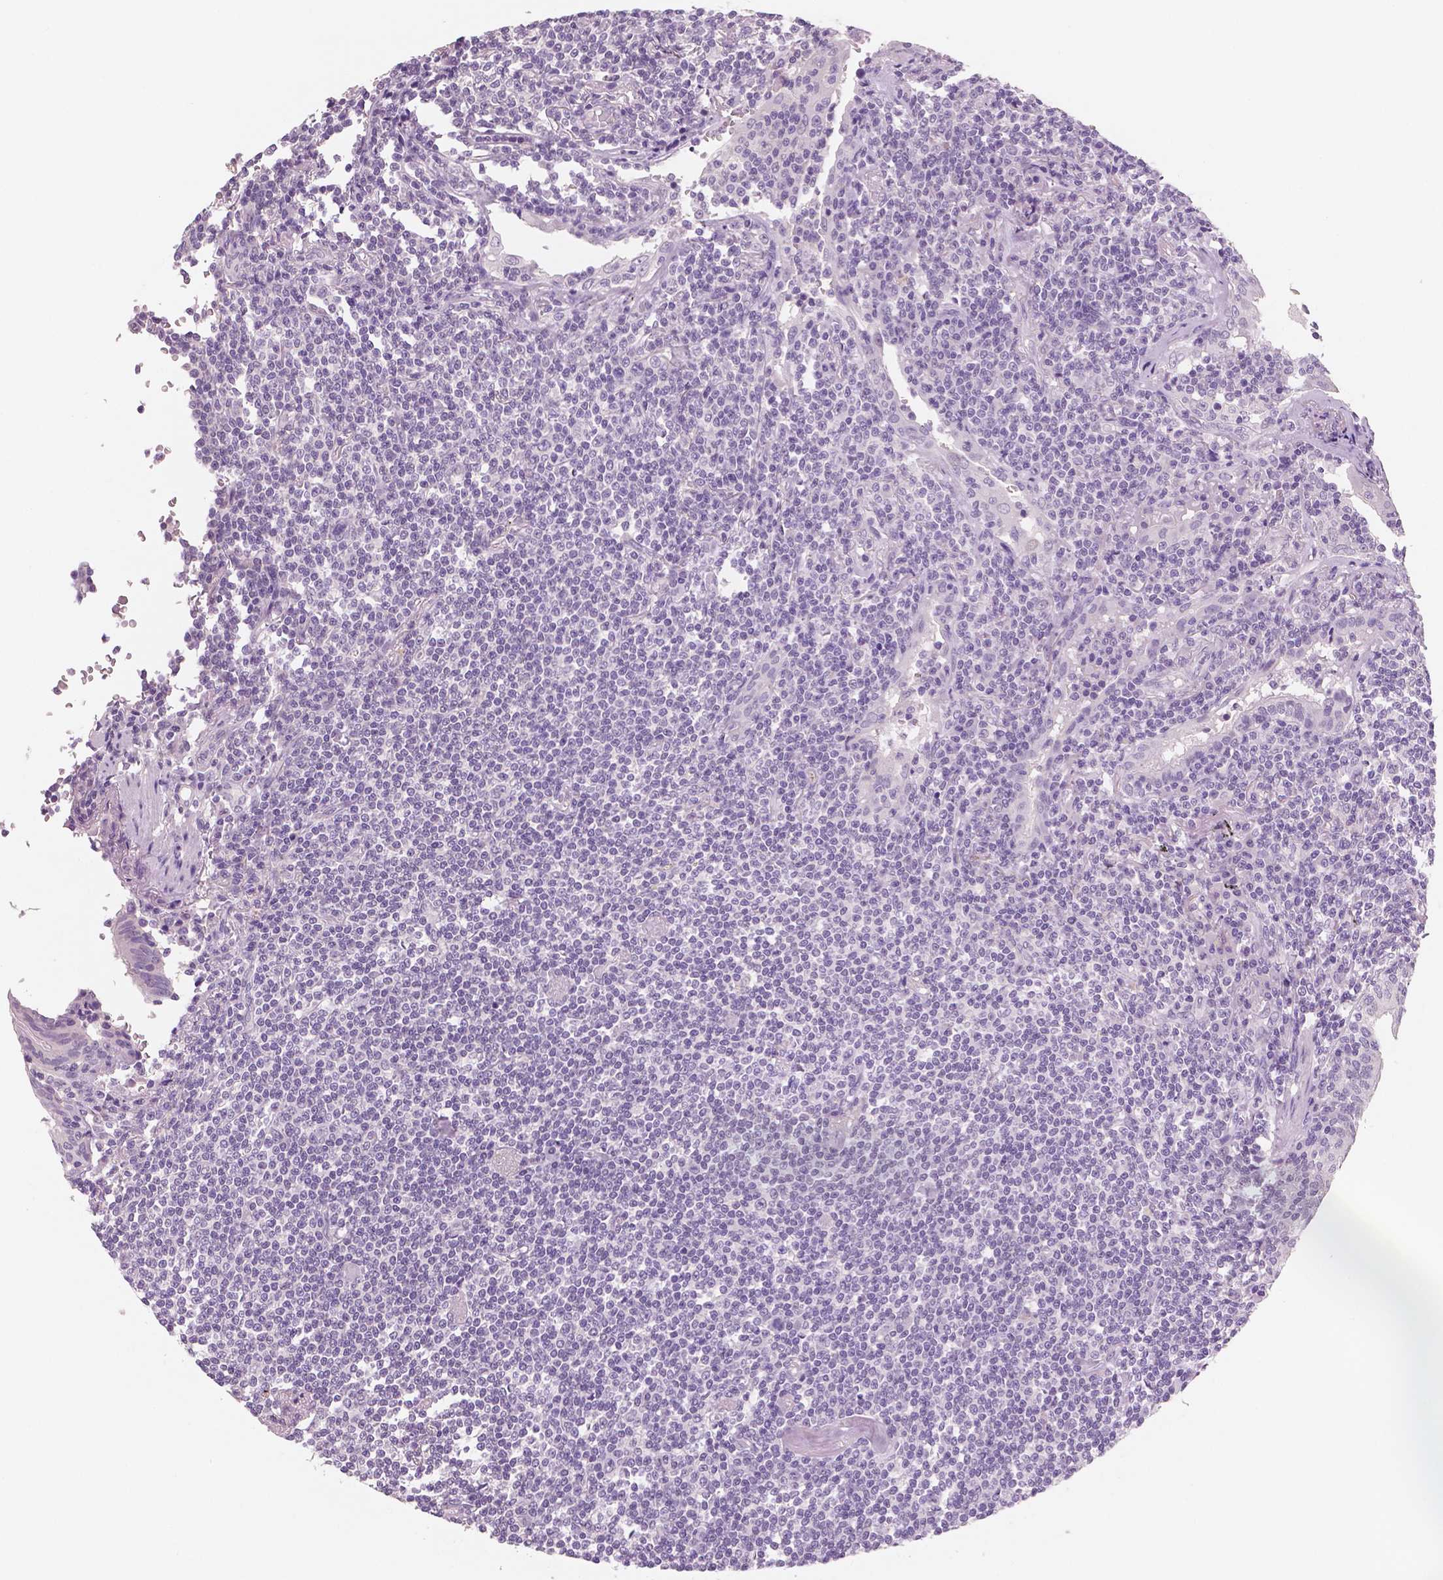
{"staining": {"intensity": "negative", "quantity": "none", "location": "none"}, "tissue": "lymphoma", "cell_type": "Tumor cells", "image_type": "cancer", "snomed": [{"axis": "morphology", "description": "Malignant lymphoma, non-Hodgkin's type, Low grade"}, {"axis": "topography", "description": "Lung"}], "caption": "There is no significant positivity in tumor cells of lymphoma. The staining was performed using DAB to visualize the protein expression in brown, while the nuclei were stained in blue with hematoxylin (Magnification: 20x).", "gene": "NECAB2", "patient": {"sex": "female", "age": 71}}